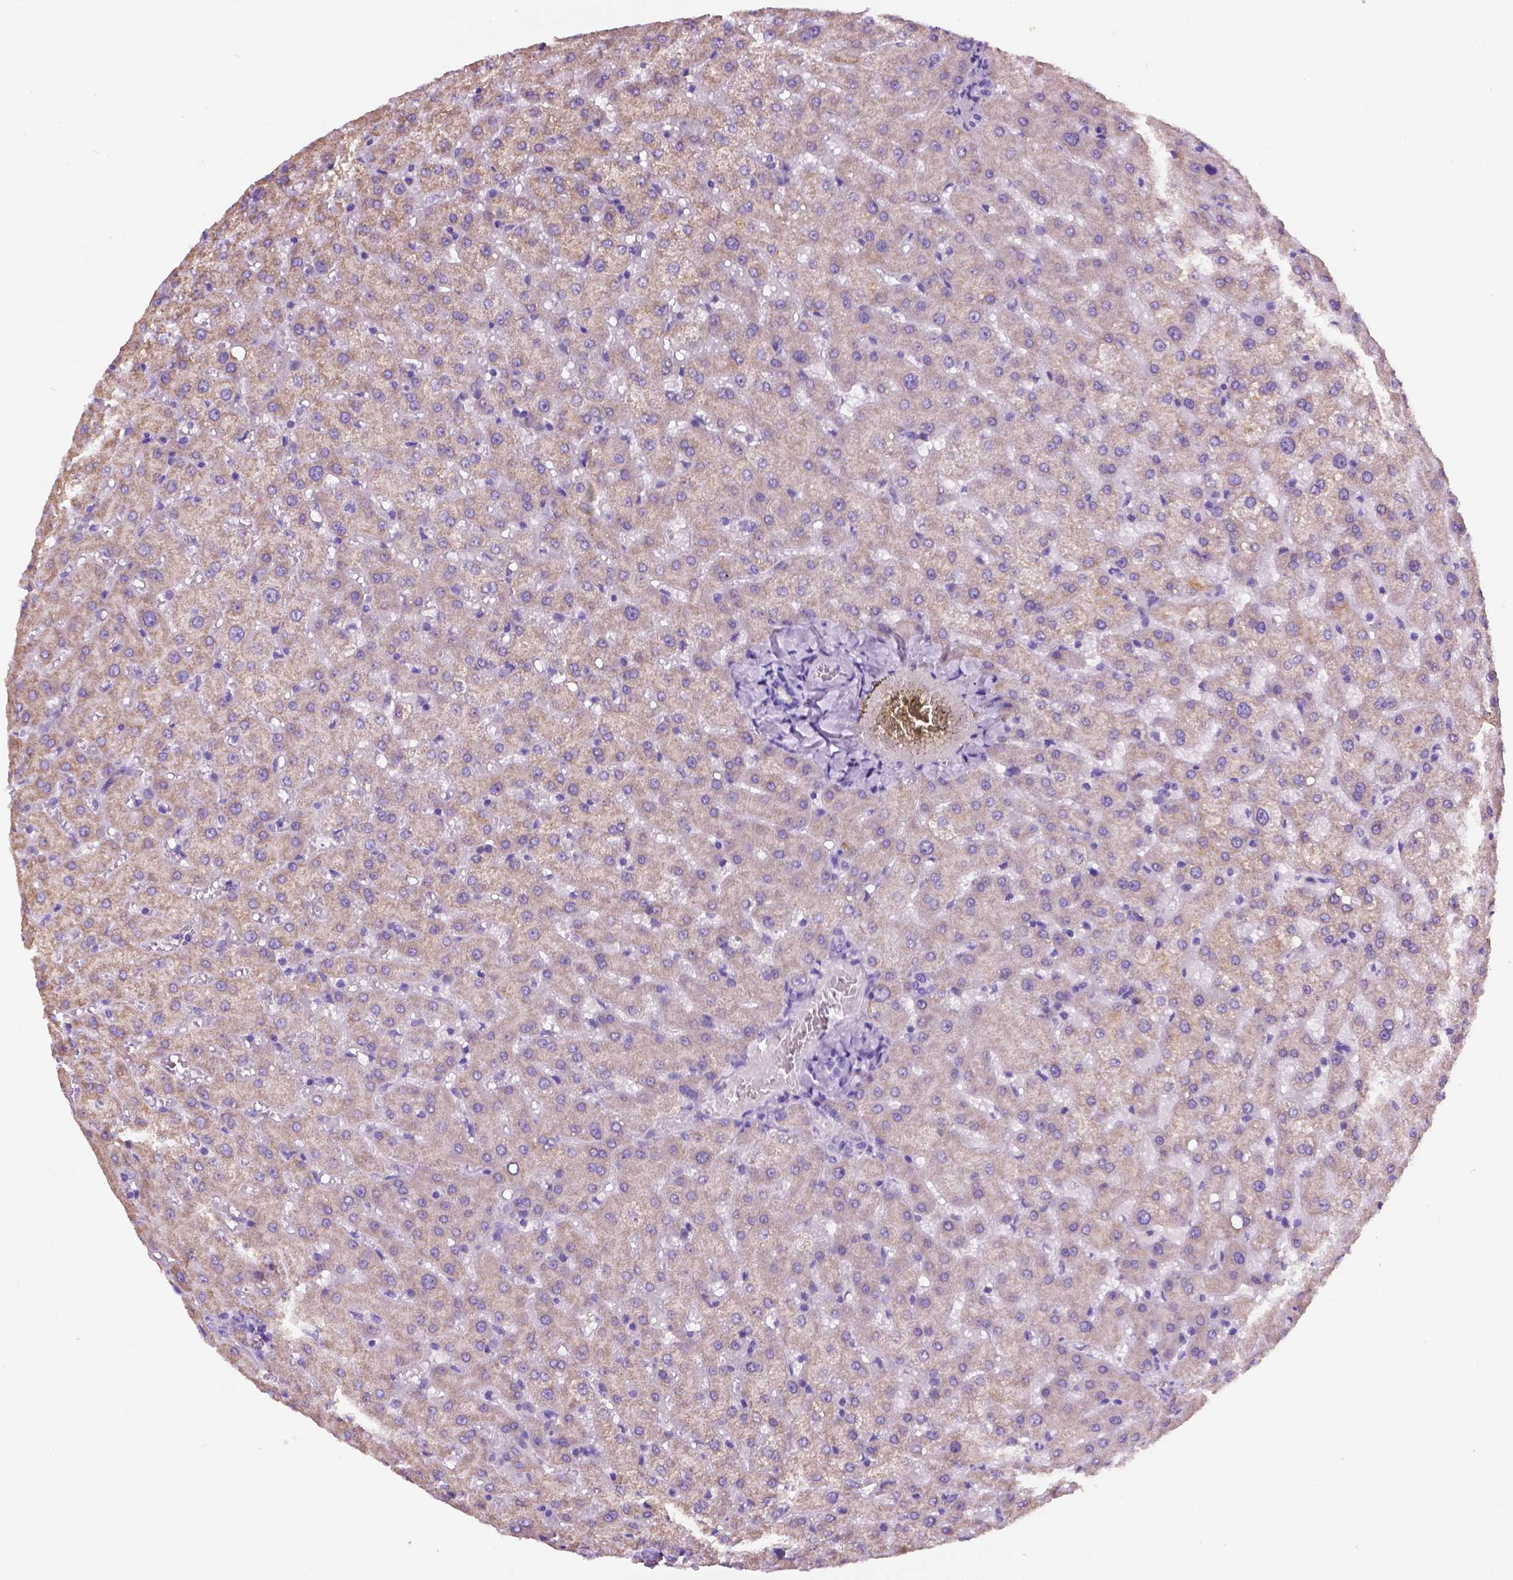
{"staining": {"intensity": "negative", "quantity": "none", "location": "none"}, "tissue": "liver", "cell_type": "Cholangiocytes", "image_type": "normal", "snomed": [{"axis": "morphology", "description": "Normal tissue, NOS"}, {"axis": "topography", "description": "Liver"}], "caption": "Immunohistochemistry photomicrograph of benign liver: liver stained with DAB (3,3'-diaminobenzidine) shows no significant protein staining in cholangiocytes. (DAB immunohistochemistry, high magnification).", "gene": "TRPV5", "patient": {"sex": "female", "age": 50}}